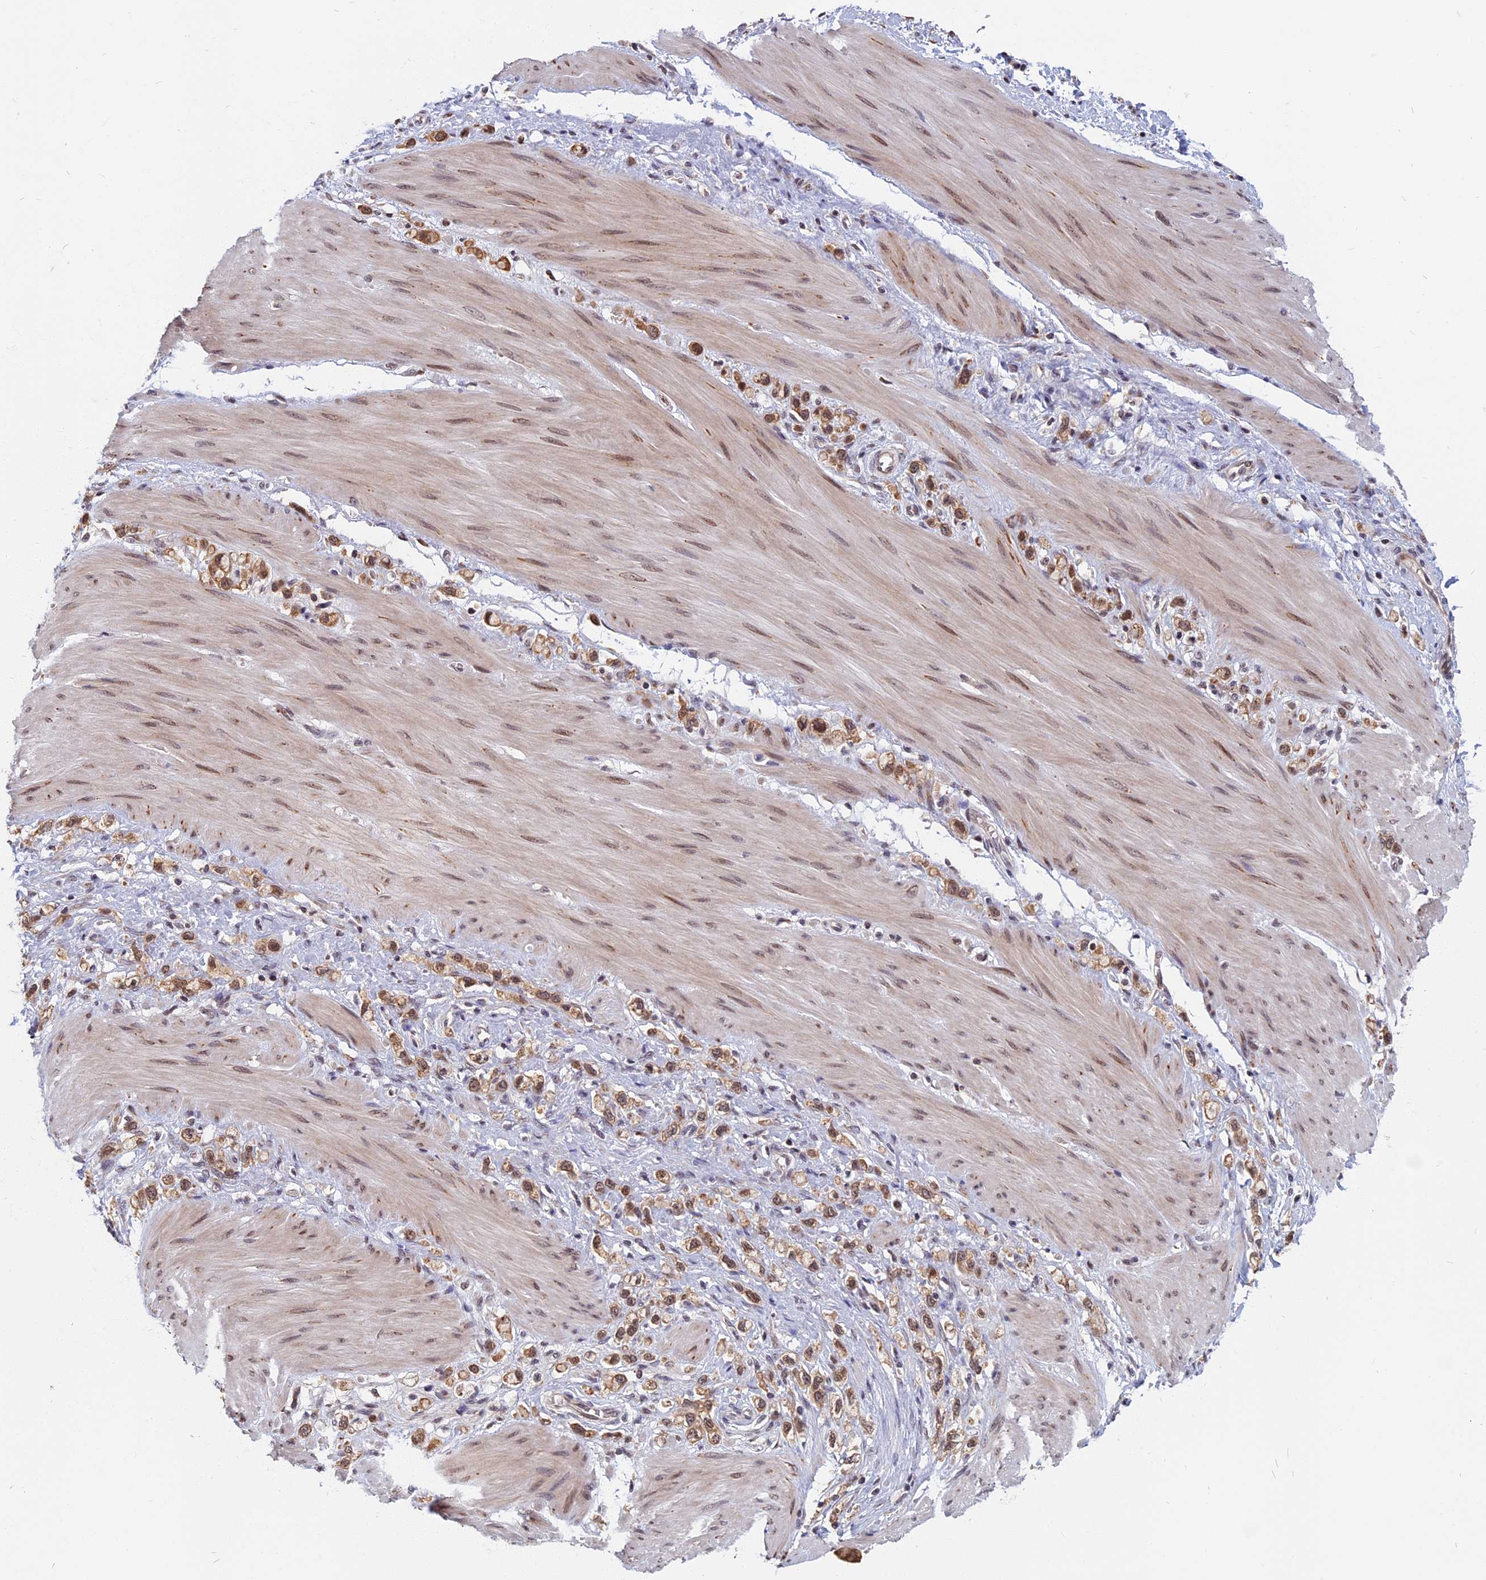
{"staining": {"intensity": "moderate", "quantity": ">75%", "location": "cytoplasmic/membranous,nuclear"}, "tissue": "stomach cancer", "cell_type": "Tumor cells", "image_type": "cancer", "snomed": [{"axis": "morphology", "description": "Adenocarcinoma, NOS"}, {"axis": "topography", "description": "Stomach"}], "caption": "Brown immunohistochemical staining in stomach adenocarcinoma reveals moderate cytoplasmic/membranous and nuclear positivity in approximately >75% of tumor cells. (brown staining indicates protein expression, while blue staining denotes nuclei).", "gene": "CCDC113", "patient": {"sex": "female", "age": 65}}